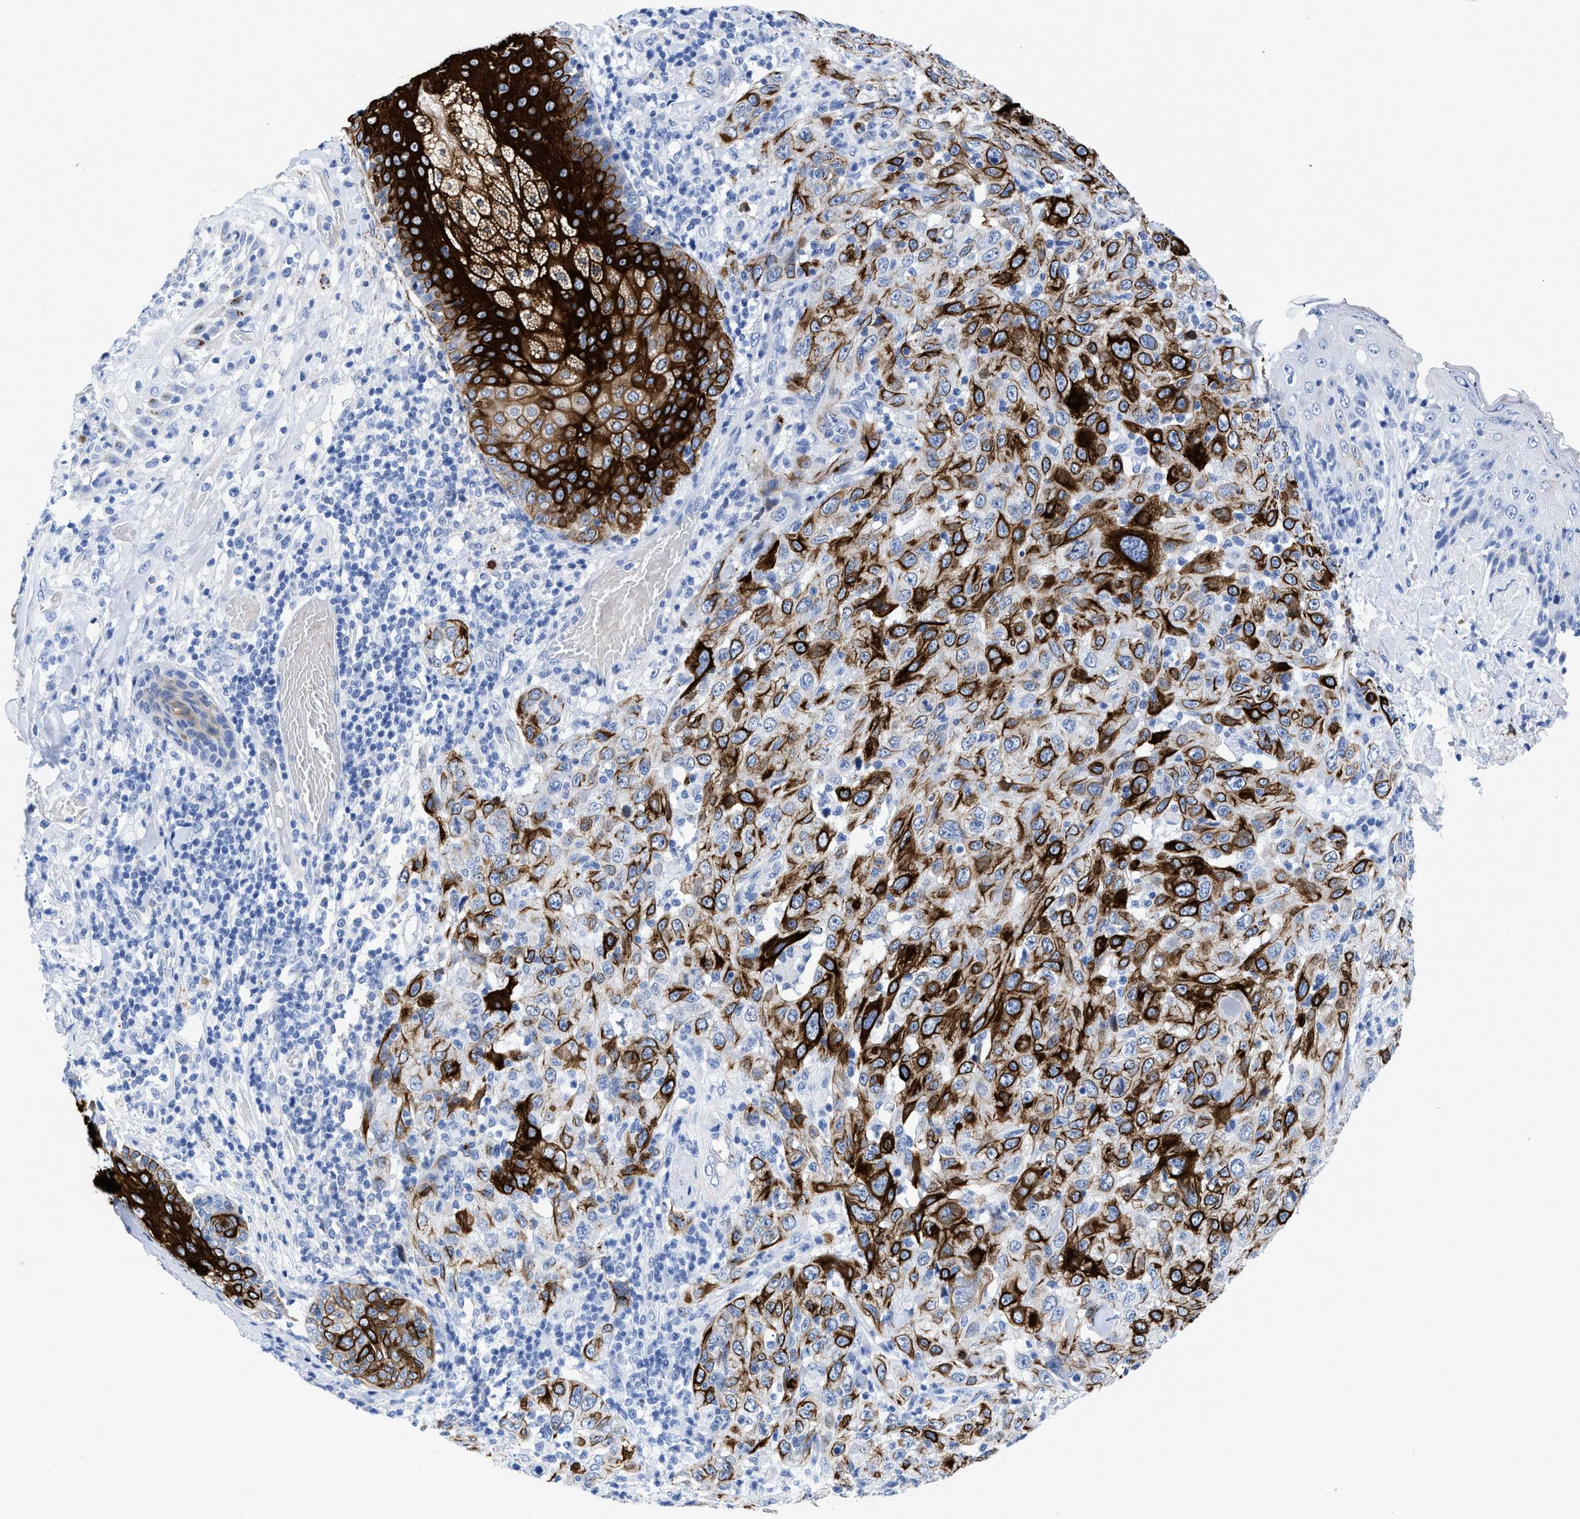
{"staining": {"intensity": "strong", "quantity": "25%-75%", "location": "cytoplasmic/membranous"}, "tissue": "skin cancer", "cell_type": "Tumor cells", "image_type": "cancer", "snomed": [{"axis": "morphology", "description": "Squamous cell carcinoma, NOS"}, {"axis": "topography", "description": "Skin"}], "caption": "Human squamous cell carcinoma (skin) stained for a protein (brown) displays strong cytoplasmic/membranous positive staining in about 25%-75% of tumor cells.", "gene": "DUSP26", "patient": {"sex": "female", "age": 88}}